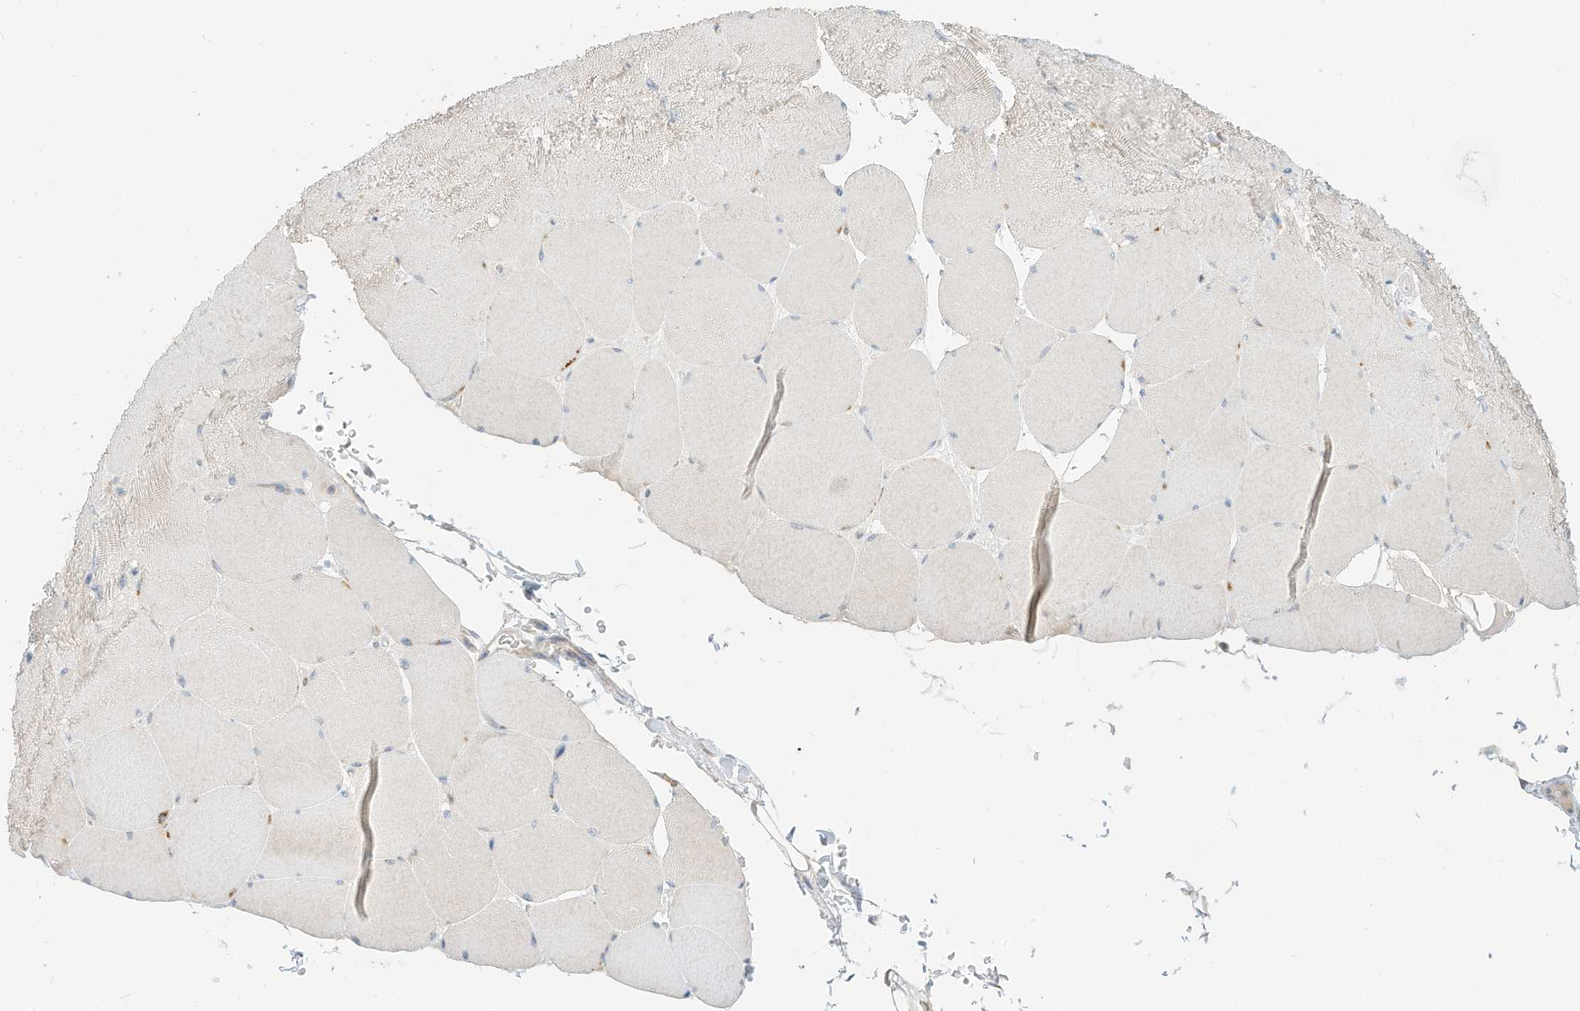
{"staining": {"intensity": "negative", "quantity": "none", "location": "none"}, "tissue": "skeletal muscle", "cell_type": "Myocytes", "image_type": "normal", "snomed": [{"axis": "morphology", "description": "Normal tissue, NOS"}, {"axis": "topography", "description": "Skeletal muscle"}, {"axis": "topography", "description": "Head-Neck"}], "caption": "This is an IHC histopathology image of normal skeletal muscle. There is no staining in myocytes.", "gene": "STT3A", "patient": {"sex": "male", "age": 66}}